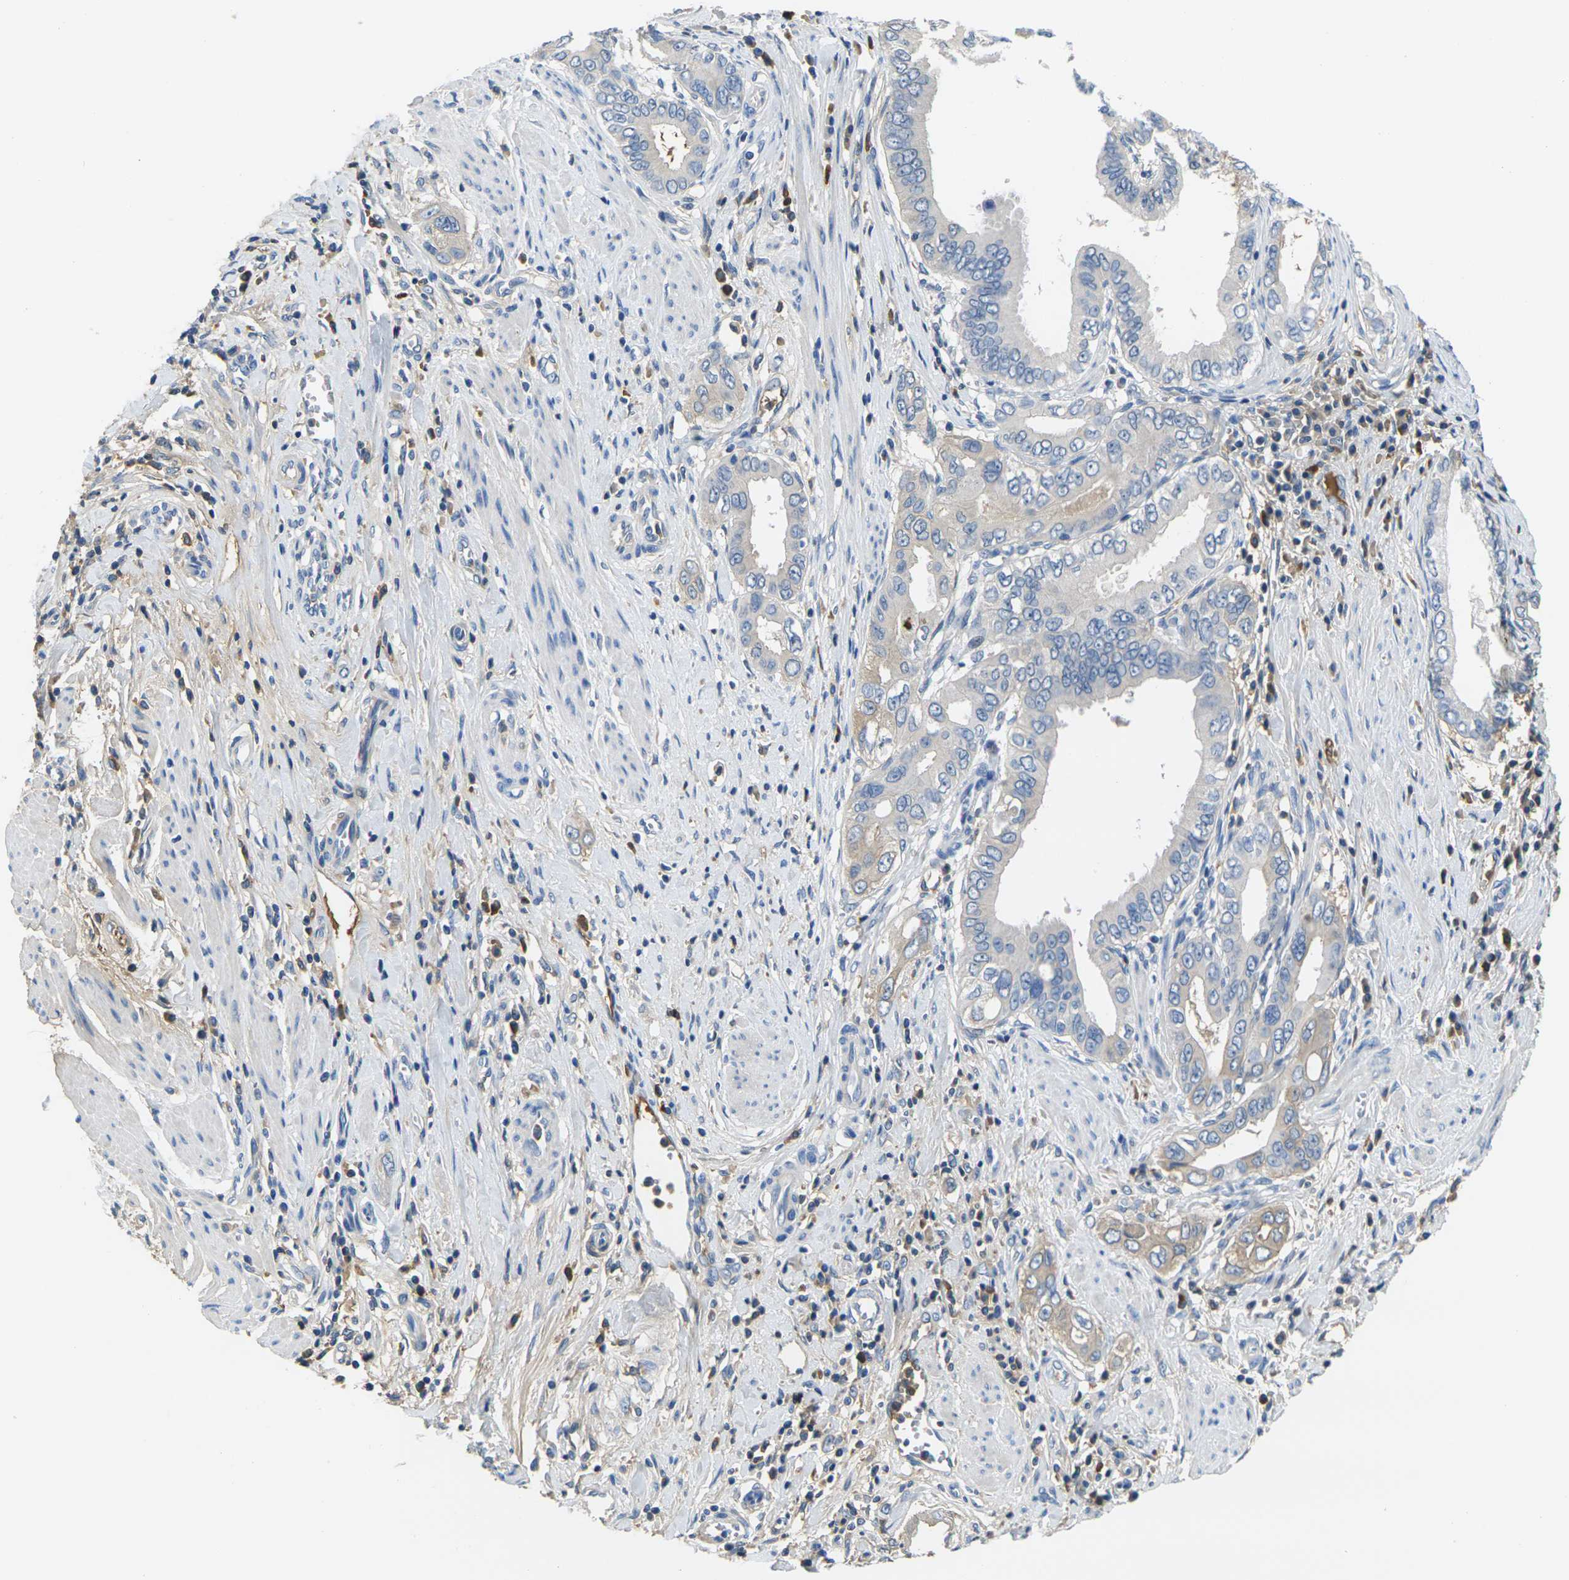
{"staining": {"intensity": "weak", "quantity": "<25%", "location": "cytoplasmic/membranous"}, "tissue": "pancreatic cancer", "cell_type": "Tumor cells", "image_type": "cancer", "snomed": [{"axis": "morphology", "description": "Normal tissue, NOS"}, {"axis": "topography", "description": "Lymph node"}], "caption": "IHC of human pancreatic cancer displays no positivity in tumor cells. Nuclei are stained in blue.", "gene": "GREM2", "patient": {"sex": "male", "age": 50}}